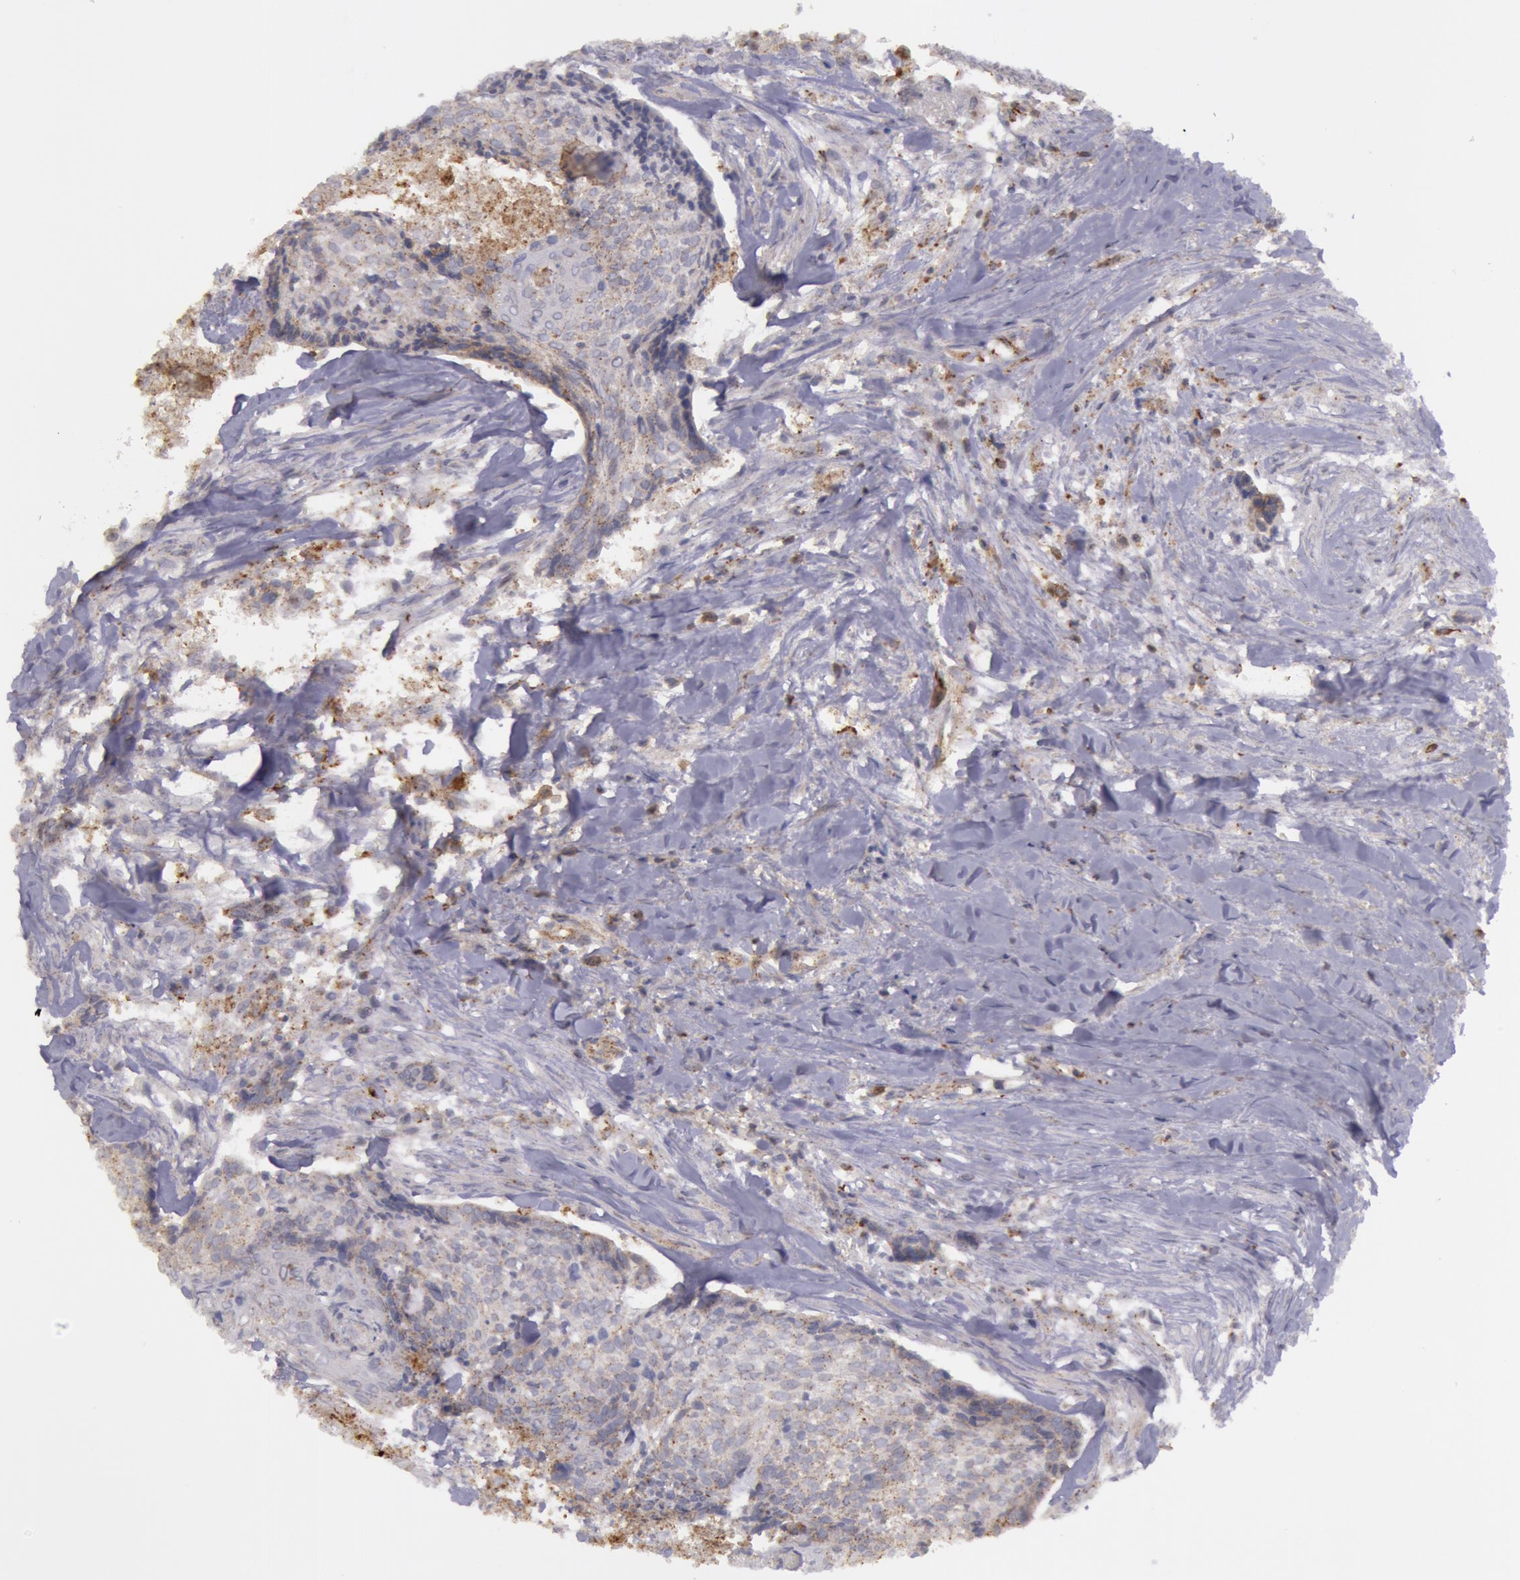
{"staining": {"intensity": "moderate", "quantity": "25%-75%", "location": "cytoplasmic/membranous"}, "tissue": "head and neck cancer", "cell_type": "Tumor cells", "image_type": "cancer", "snomed": [{"axis": "morphology", "description": "Squamous cell carcinoma, NOS"}, {"axis": "topography", "description": "Salivary gland"}, {"axis": "topography", "description": "Head-Neck"}], "caption": "Tumor cells display medium levels of moderate cytoplasmic/membranous expression in approximately 25%-75% of cells in head and neck squamous cell carcinoma.", "gene": "FLOT2", "patient": {"sex": "male", "age": 70}}